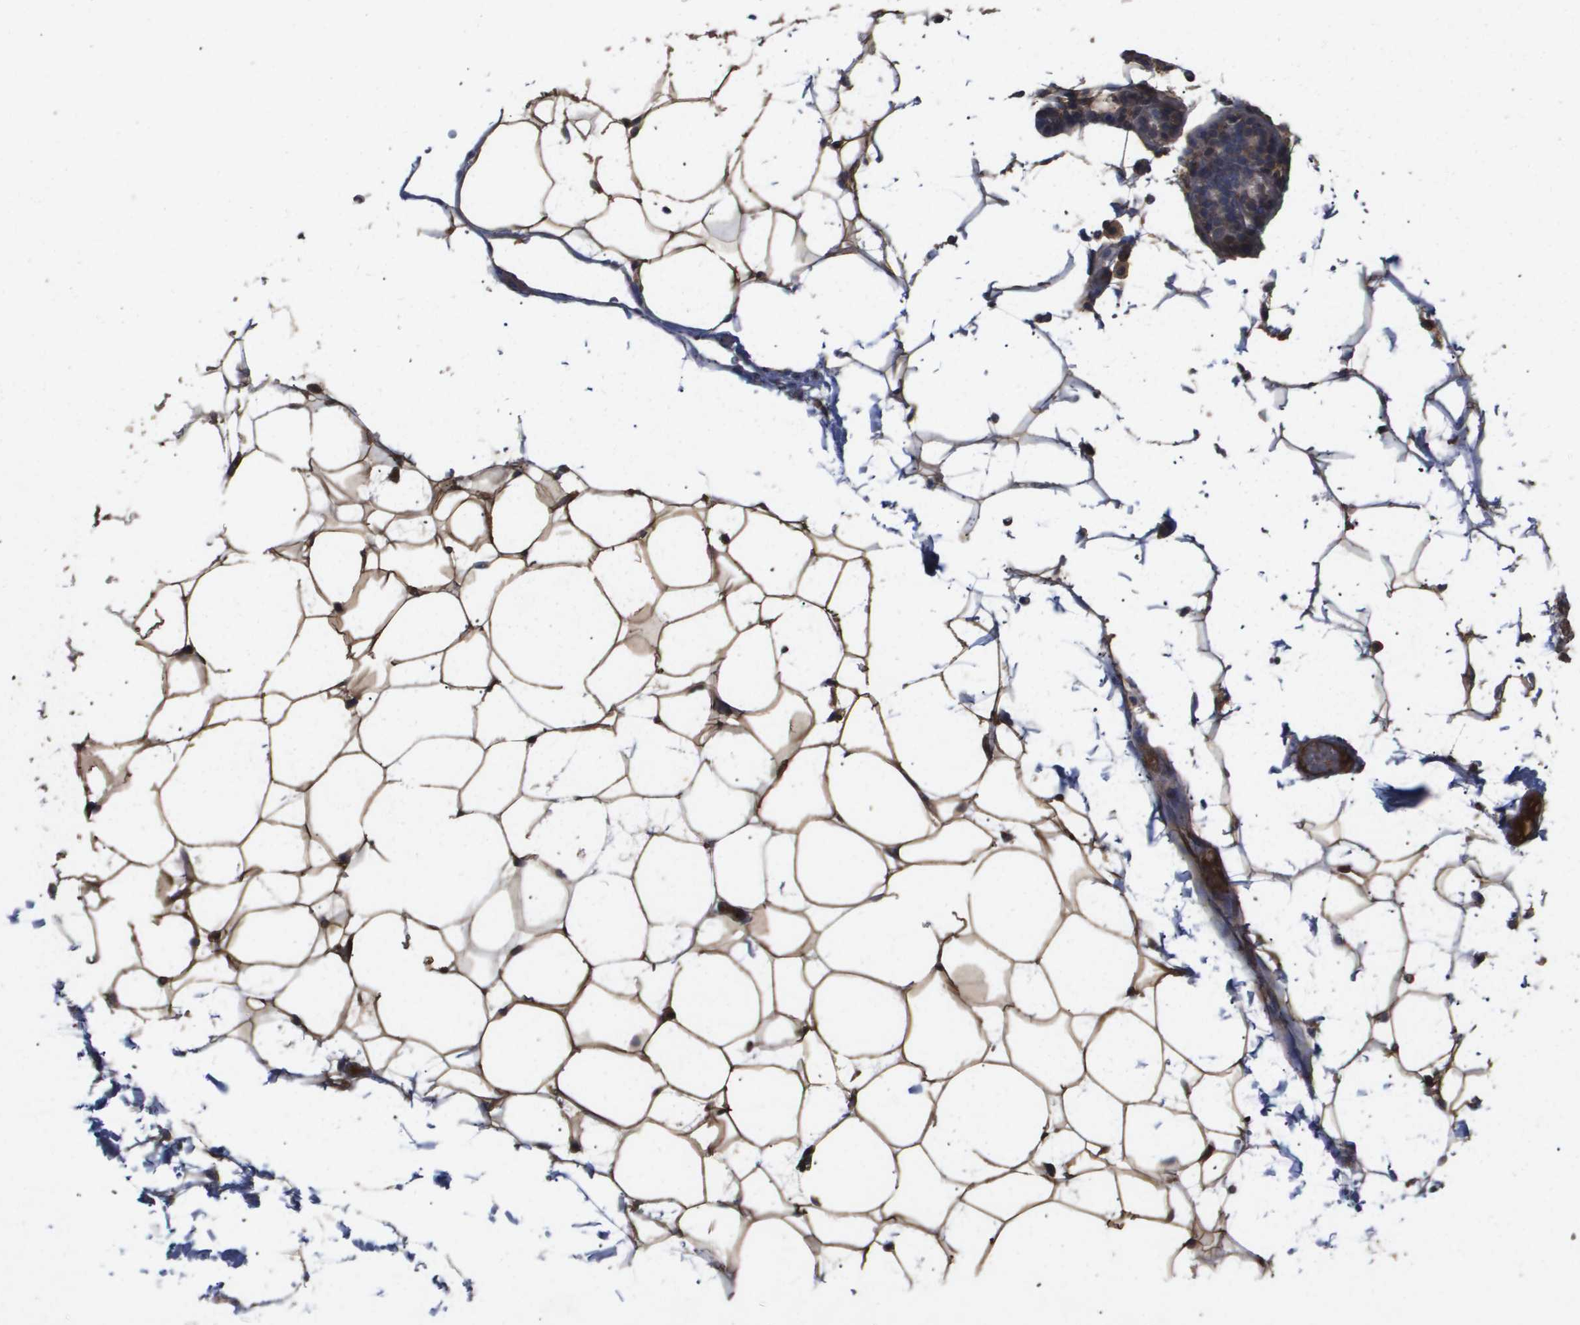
{"staining": {"intensity": "strong", "quantity": ">75%", "location": "cytoplasmic/membranous"}, "tissue": "adipose tissue", "cell_type": "Adipocytes", "image_type": "normal", "snomed": [{"axis": "morphology", "description": "Normal tissue, NOS"}, {"axis": "topography", "description": "Breast"}, {"axis": "topography", "description": "Soft tissue"}], "caption": "Brown immunohistochemical staining in benign human adipose tissue displays strong cytoplasmic/membranous staining in approximately >75% of adipocytes.", "gene": "TNS1", "patient": {"sex": "female", "age": 75}}